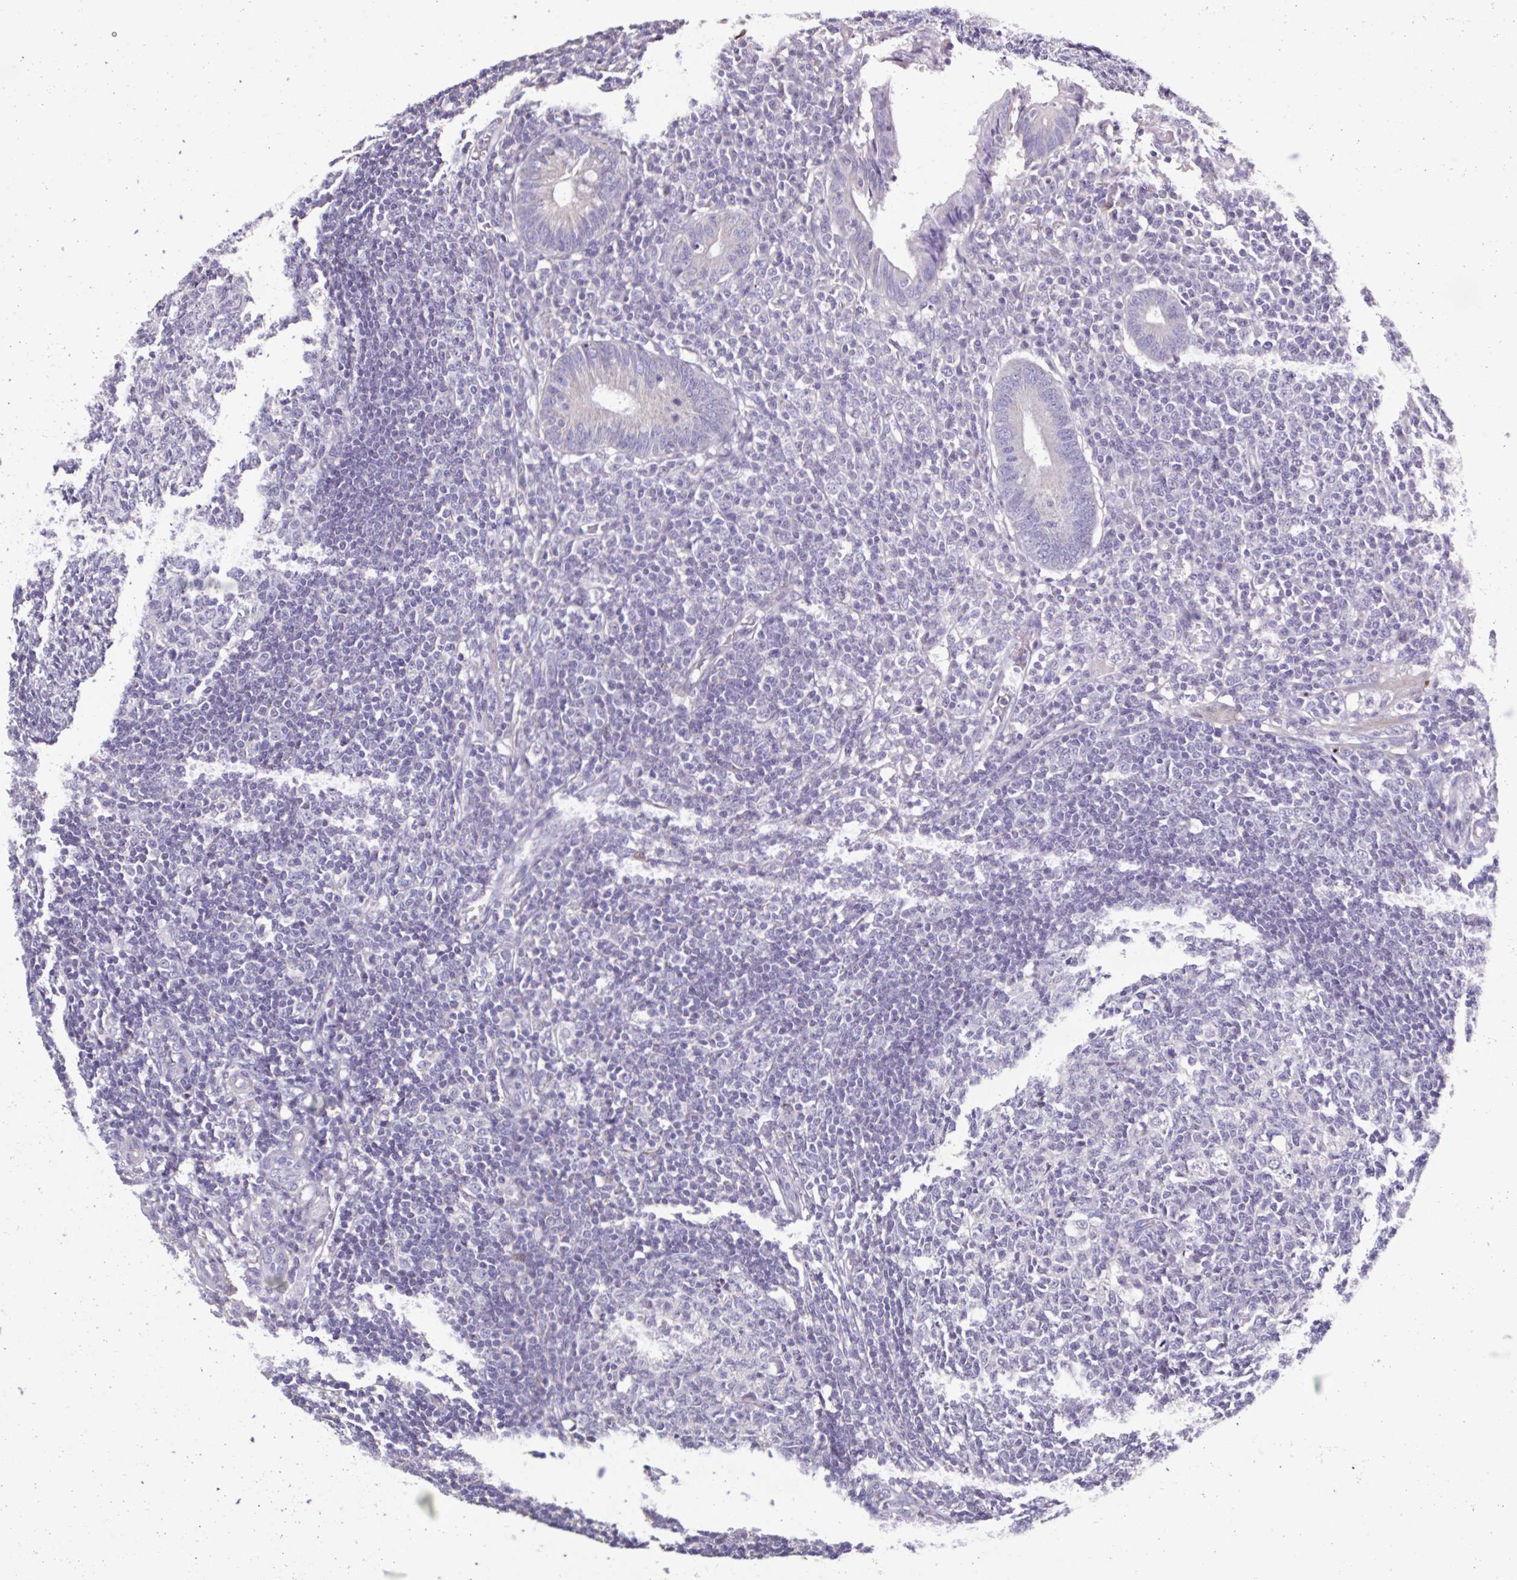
{"staining": {"intensity": "negative", "quantity": "none", "location": "none"}, "tissue": "appendix", "cell_type": "Glandular cells", "image_type": "normal", "snomed": [{"axis": "morphology", "description": "Normal tissue, NOS"}, {"axis": "topography", "description": "Appendix"}], "caption": "DAB (3,3'-diaminobenzidine) immunohistochemical staining of normal human appendix displays no significant positivity in glandular cells.", "gene": "PLA2G4E", "patient": {"sex": "male", "age": 18}}